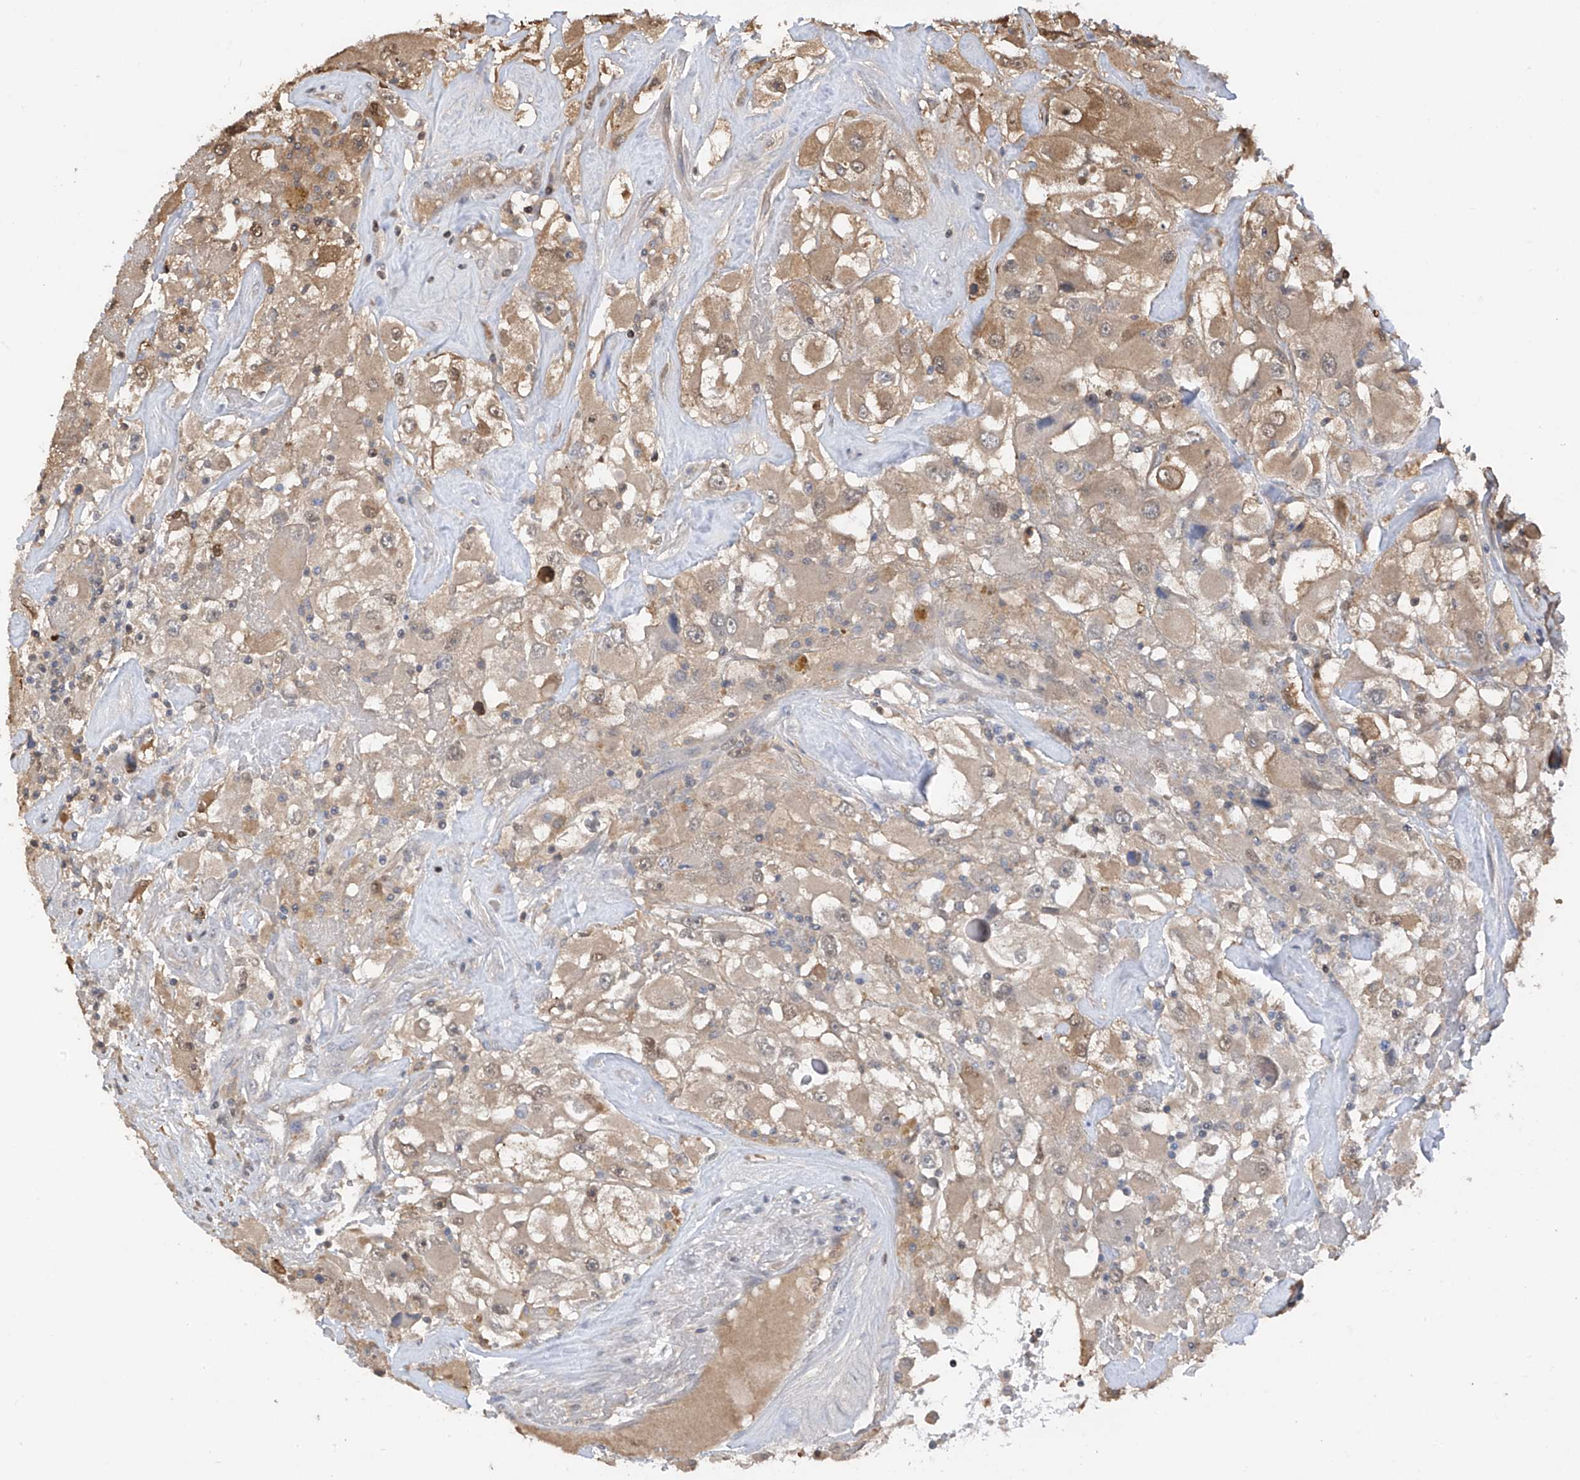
{"staining": {"intensity": "weak", "quantity": ">75%", "location": "cytoplasmic/membranous,nuclear"}, "tissue": "renal cancer", "cell_type": "Tumor cells", "image_type": "cancer", "snomed": [{"axis": "morphology", "description": "Adenocarcinoma, NOS"}, {"axis": "topography", "description": "Kidney"}], "caption": "Tumor cells display low levels of weak cytoplasmic/membranous and nuclear expression in about >75% of cells in renal cancer.", "gene": "PMM1", "patient": {"sex": "female", "age": 52}}